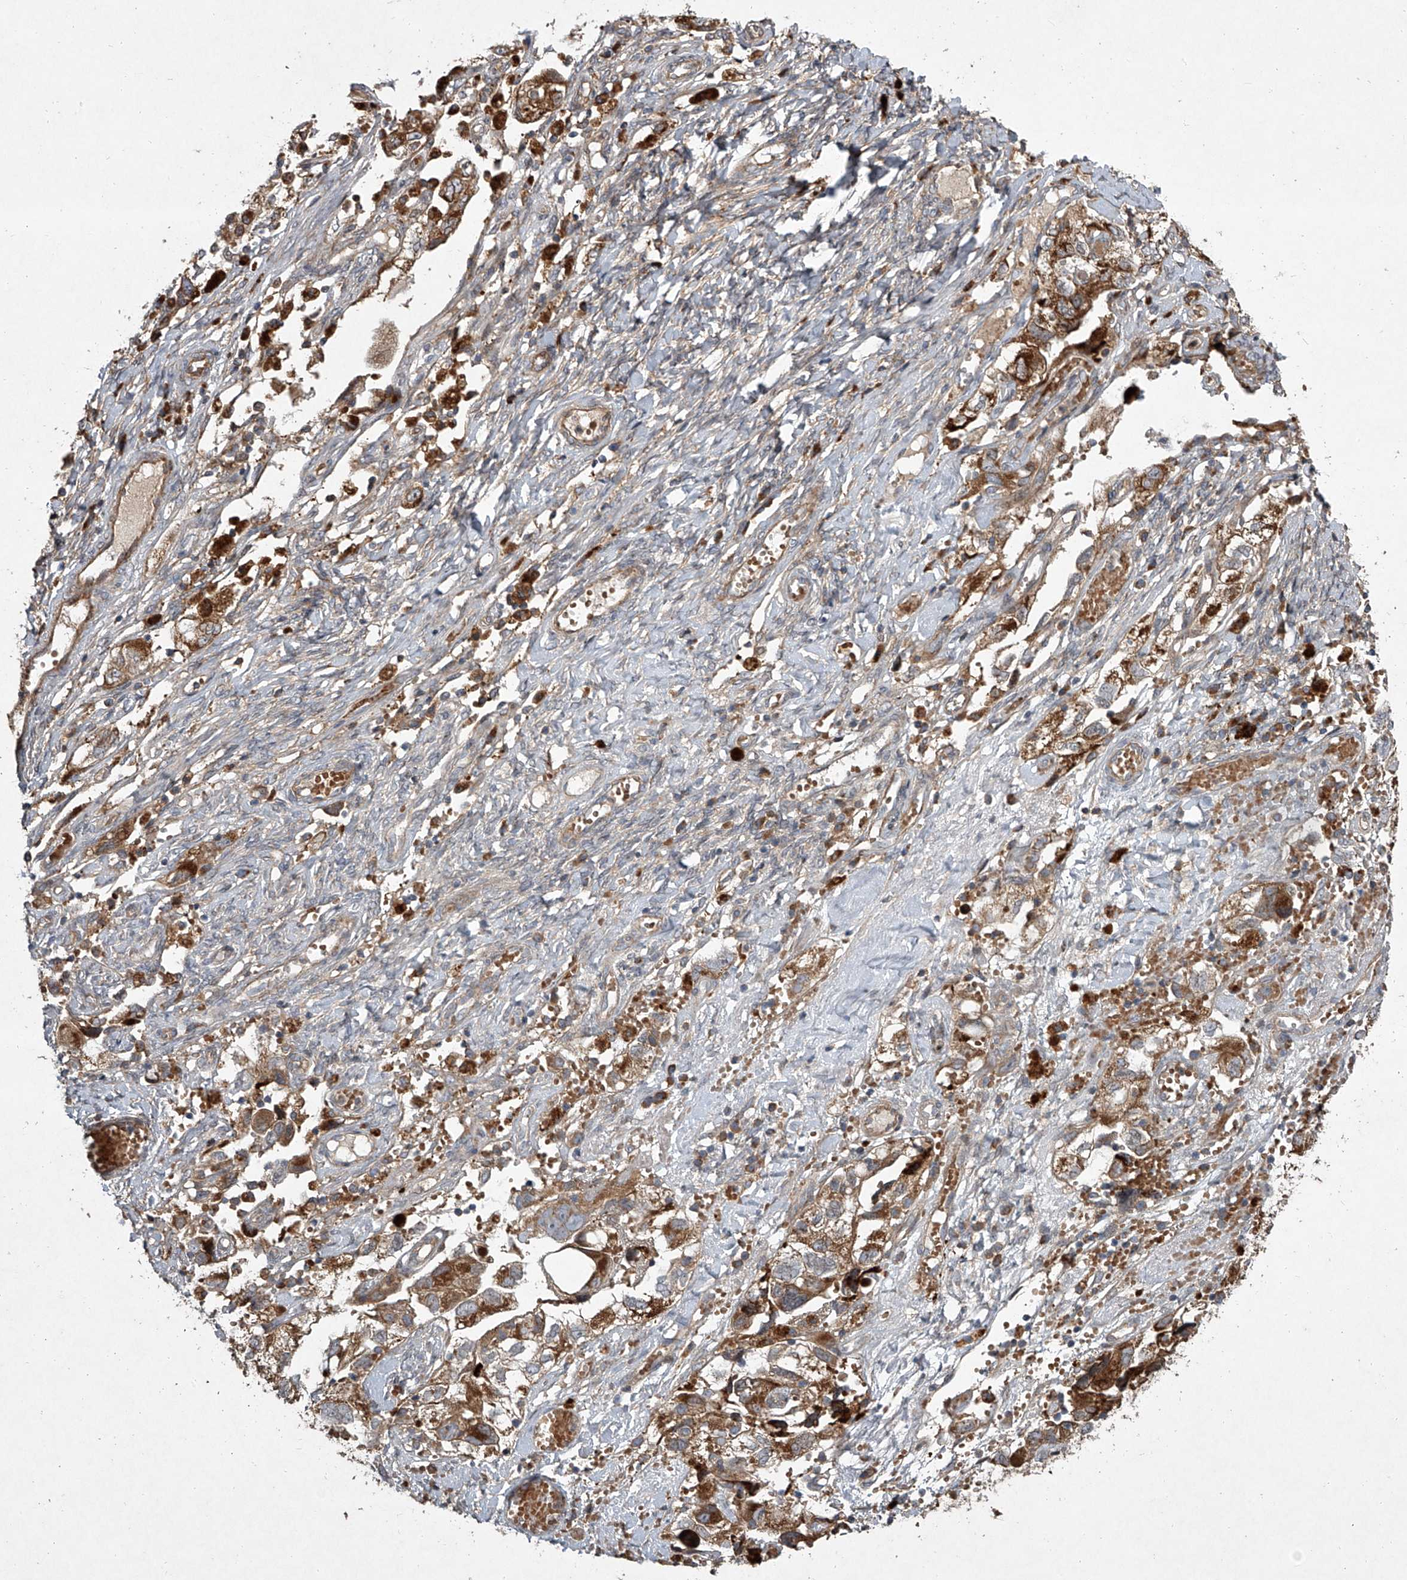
{"staining": {"intensity": "moderate", "quantity": ">75%", "location": "cytoplasmic/membranous"}, "tissue": "ovarian cancer", "cell_type": "Tumor cells", "image_type": "cancer", "snomed": [{"axis": "morphology", "description": "Carcinoma, NOS"}, {"axis": "morphology", "description": "Cystadenocarcinoma, serous, NOS"}, {"axis": "topography", "description": "Ovary"}], "caption": "This is an image of immunohistochemistry (IHC) staining of carcinoma (ovarian), which shows moderate expression in the cytoplasmic/membranous of tumor cells.", "gene": "EVA1C", "patient": {"sex": "female", "age": 69}}